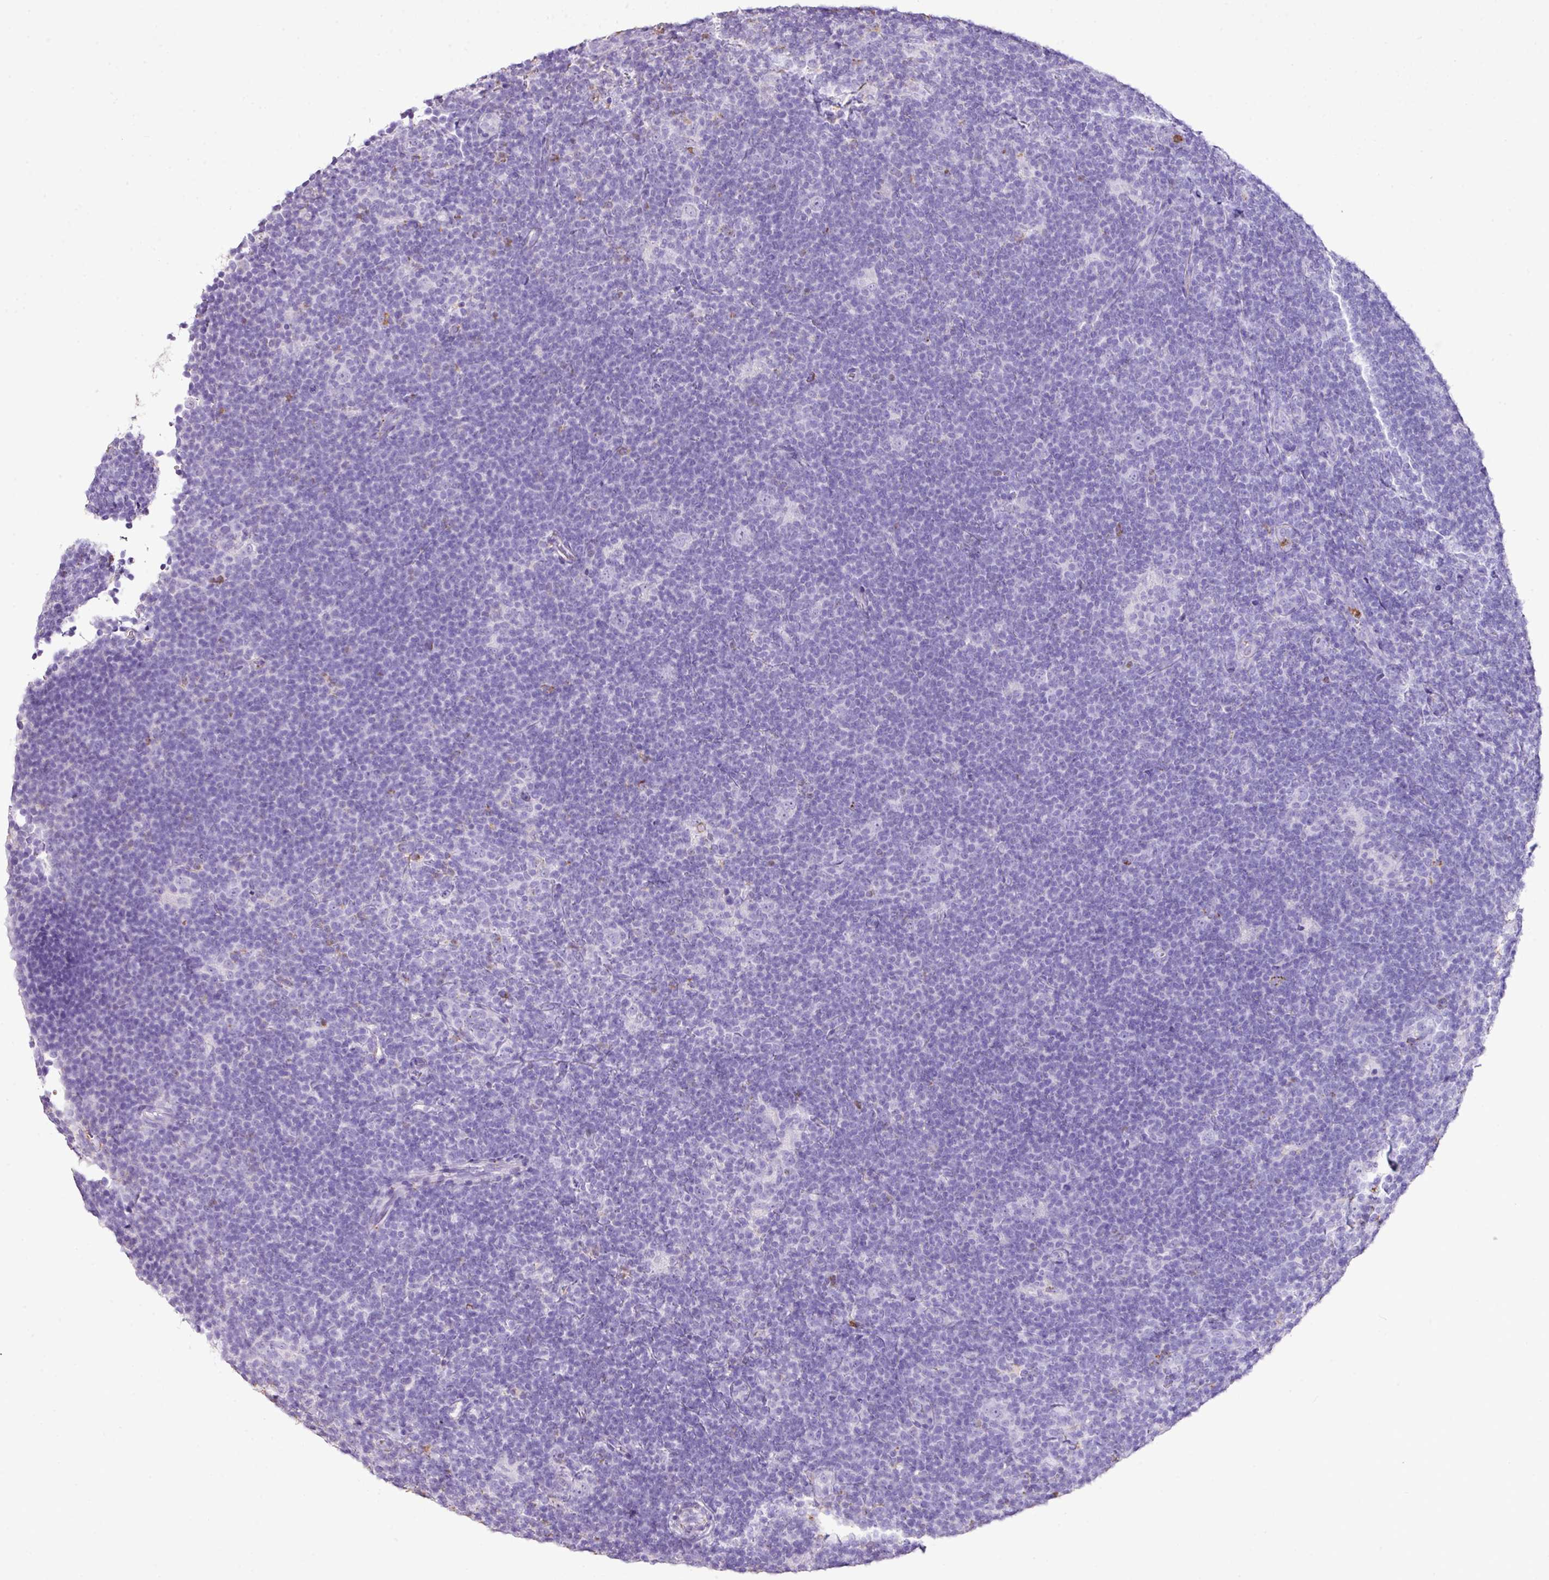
{"staining": {"intensity": "negative", "quantity": "none", "location": "none"}, "tissue": "lymphoma", "cell_type": "Tumor cells", "image_type": "cancer", "snomed": [{"axis": "morphology", "description": "Hodgkin's disease, NOS"}, {"axis": "topography", "description": "Lymph node"}], "caption": "Hodgkin's disease was stained to show a protein in brown. There is no significant staining in tumor cells.", "gene": "KCNJ11", "patient": {"sex": "female", "age": 57}}